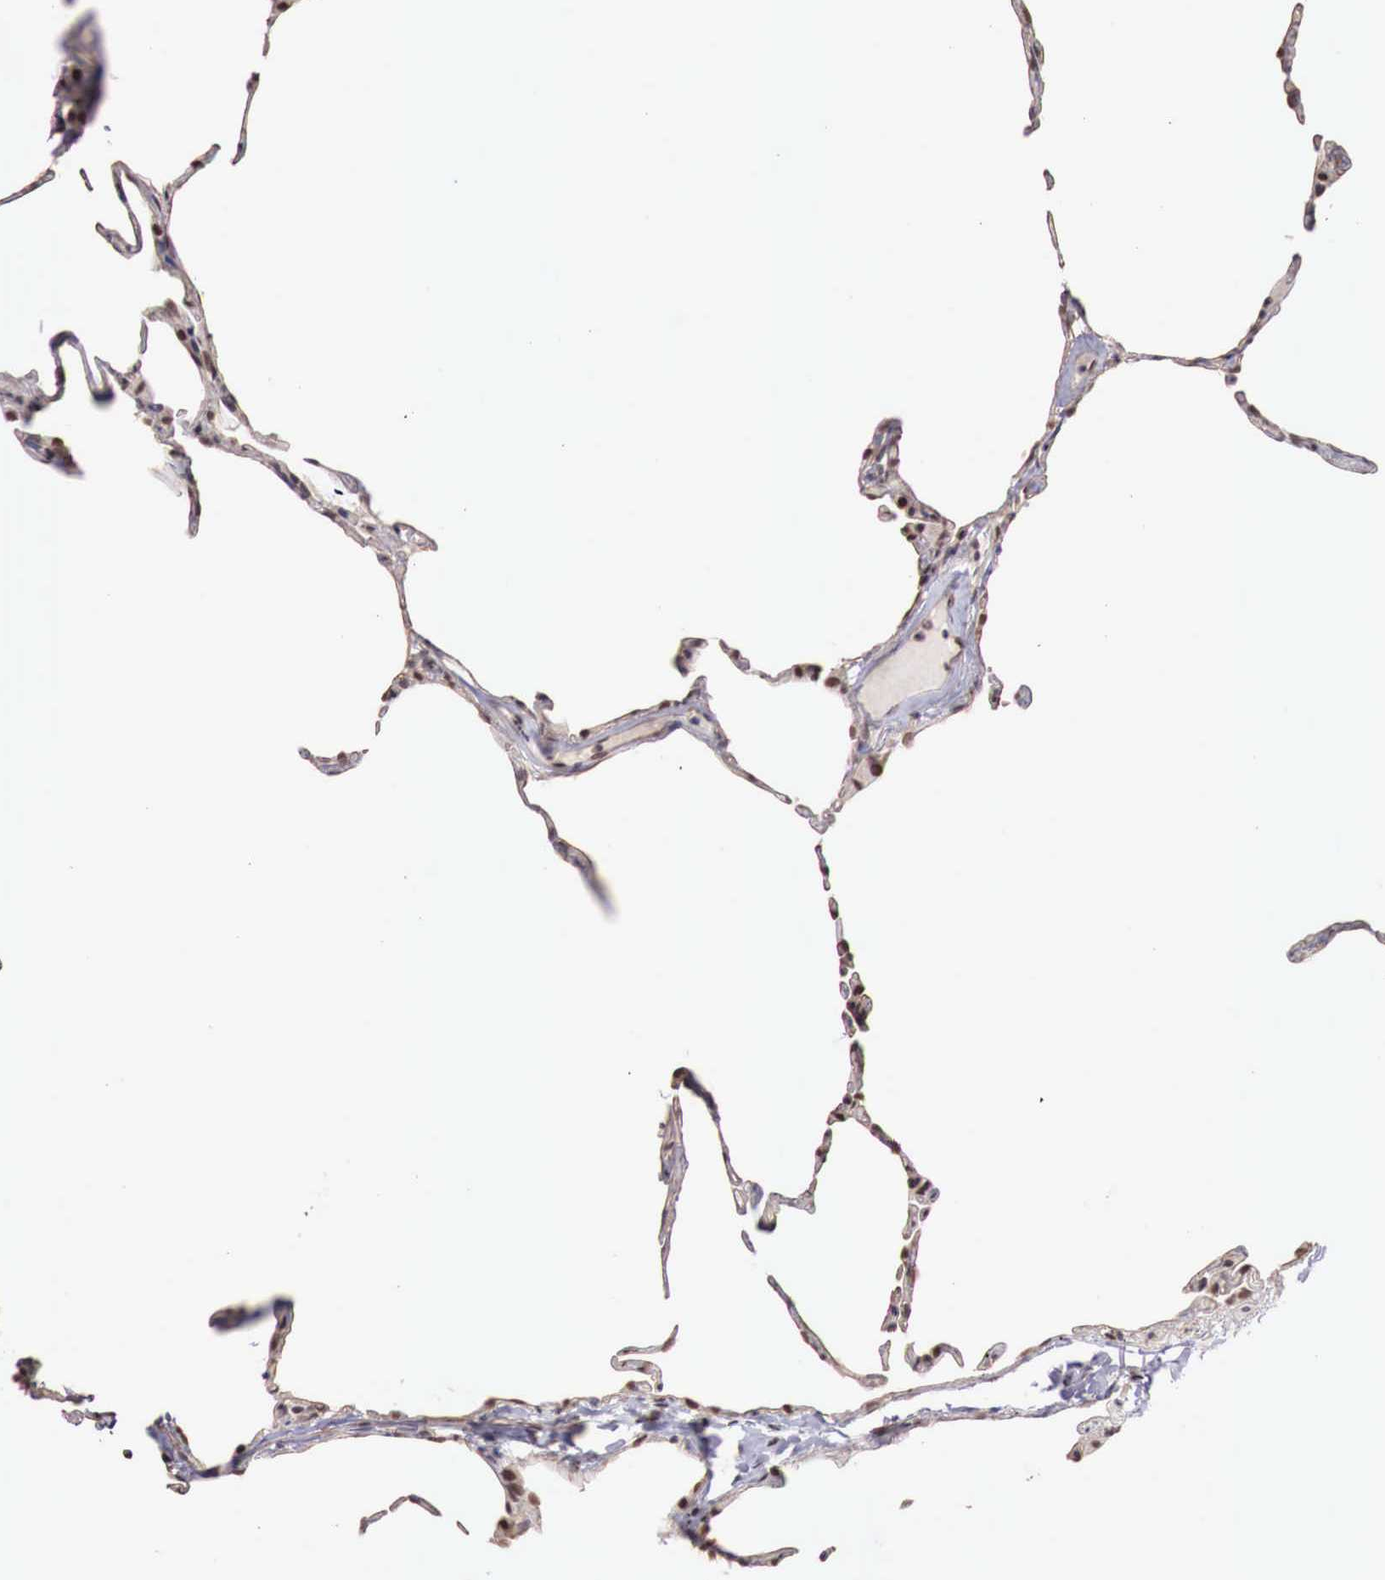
{"staining": {"intensity": "moderate", "quantity": ">75%", "location": "nuclear"}, "tissue": "lung", "cell_type": "Alveolar cells", "image_type": "normal", "snomed": [{"axis": "morphology", "description": "Normal tissue, NOS"}, {"axis": "topography", "description": "Lung"}], "caption": "The micrograph displays a brown stain indicating the presence of a protein in the nuclear of alveolar cells in lung. (DAB IHC, brown staining for protein, blue staining for nuclei).", "gene": "FOXP2", "patient": {"sex": "female", "age": 75}}